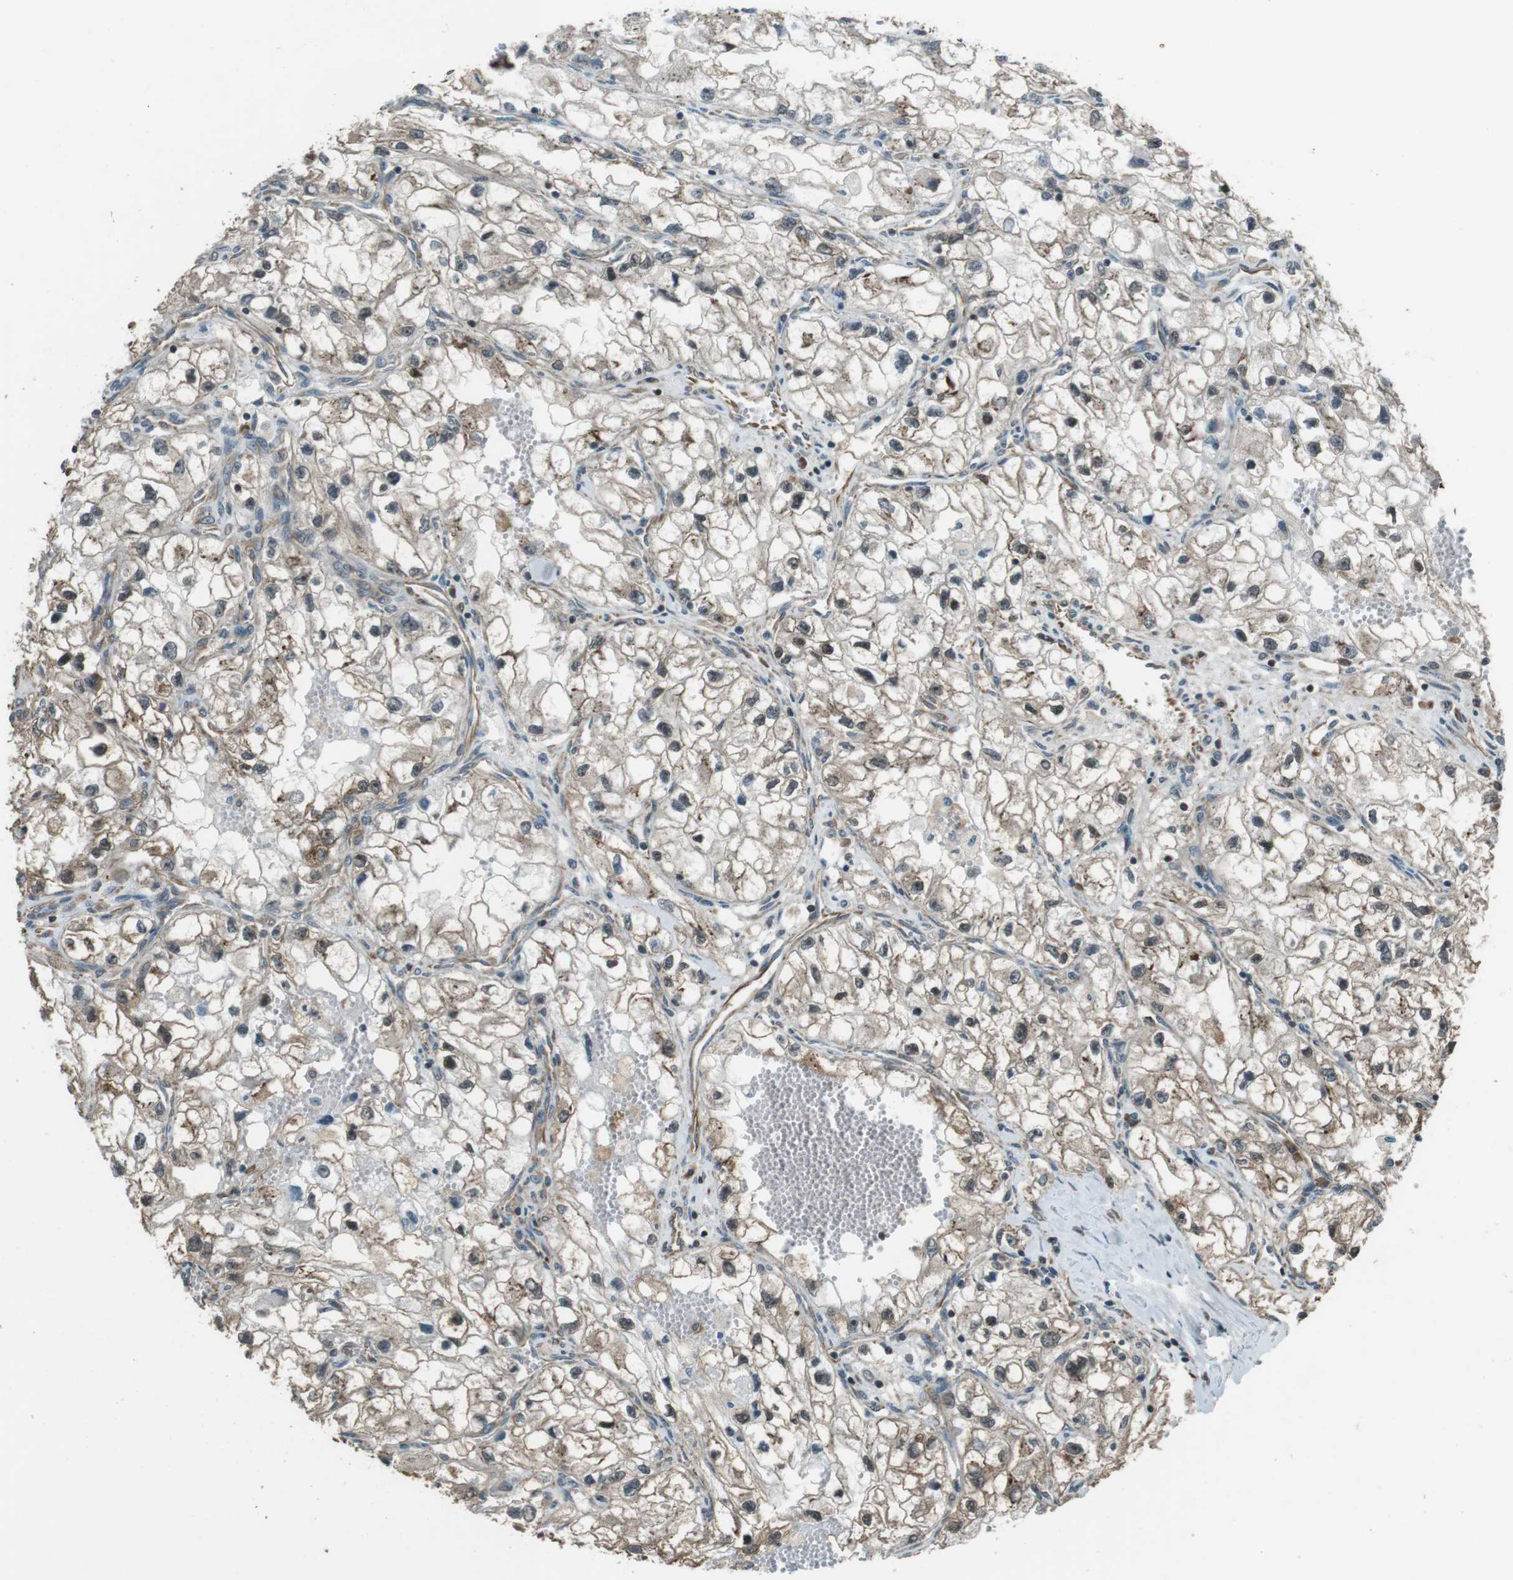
{"staining": {"intensity": "weak", "quantity": ">75%", "location": "cytoplasmic/membranous"}, "tissue": "renal cancer", "cell_type": "Tumor cells", "image_type": "cancer", "snomed": [{"axis": "morphology", "description": "Adenocarcinoma, NOS"}, {"axis": "topography", "description": "Kidney"}], "caption": "The histopathology image exhibits staining of renal adenocarcinoma, revealing weak cytoplasmic/membranous protein staining (brown color) within tumor cells. (DAB (3,3'-diaminobenzidine) IHC, brown staining for protein, blue staining for nuclei).", "gene": "PA2G4", "patient": {"sex": "female", "age": 70}}